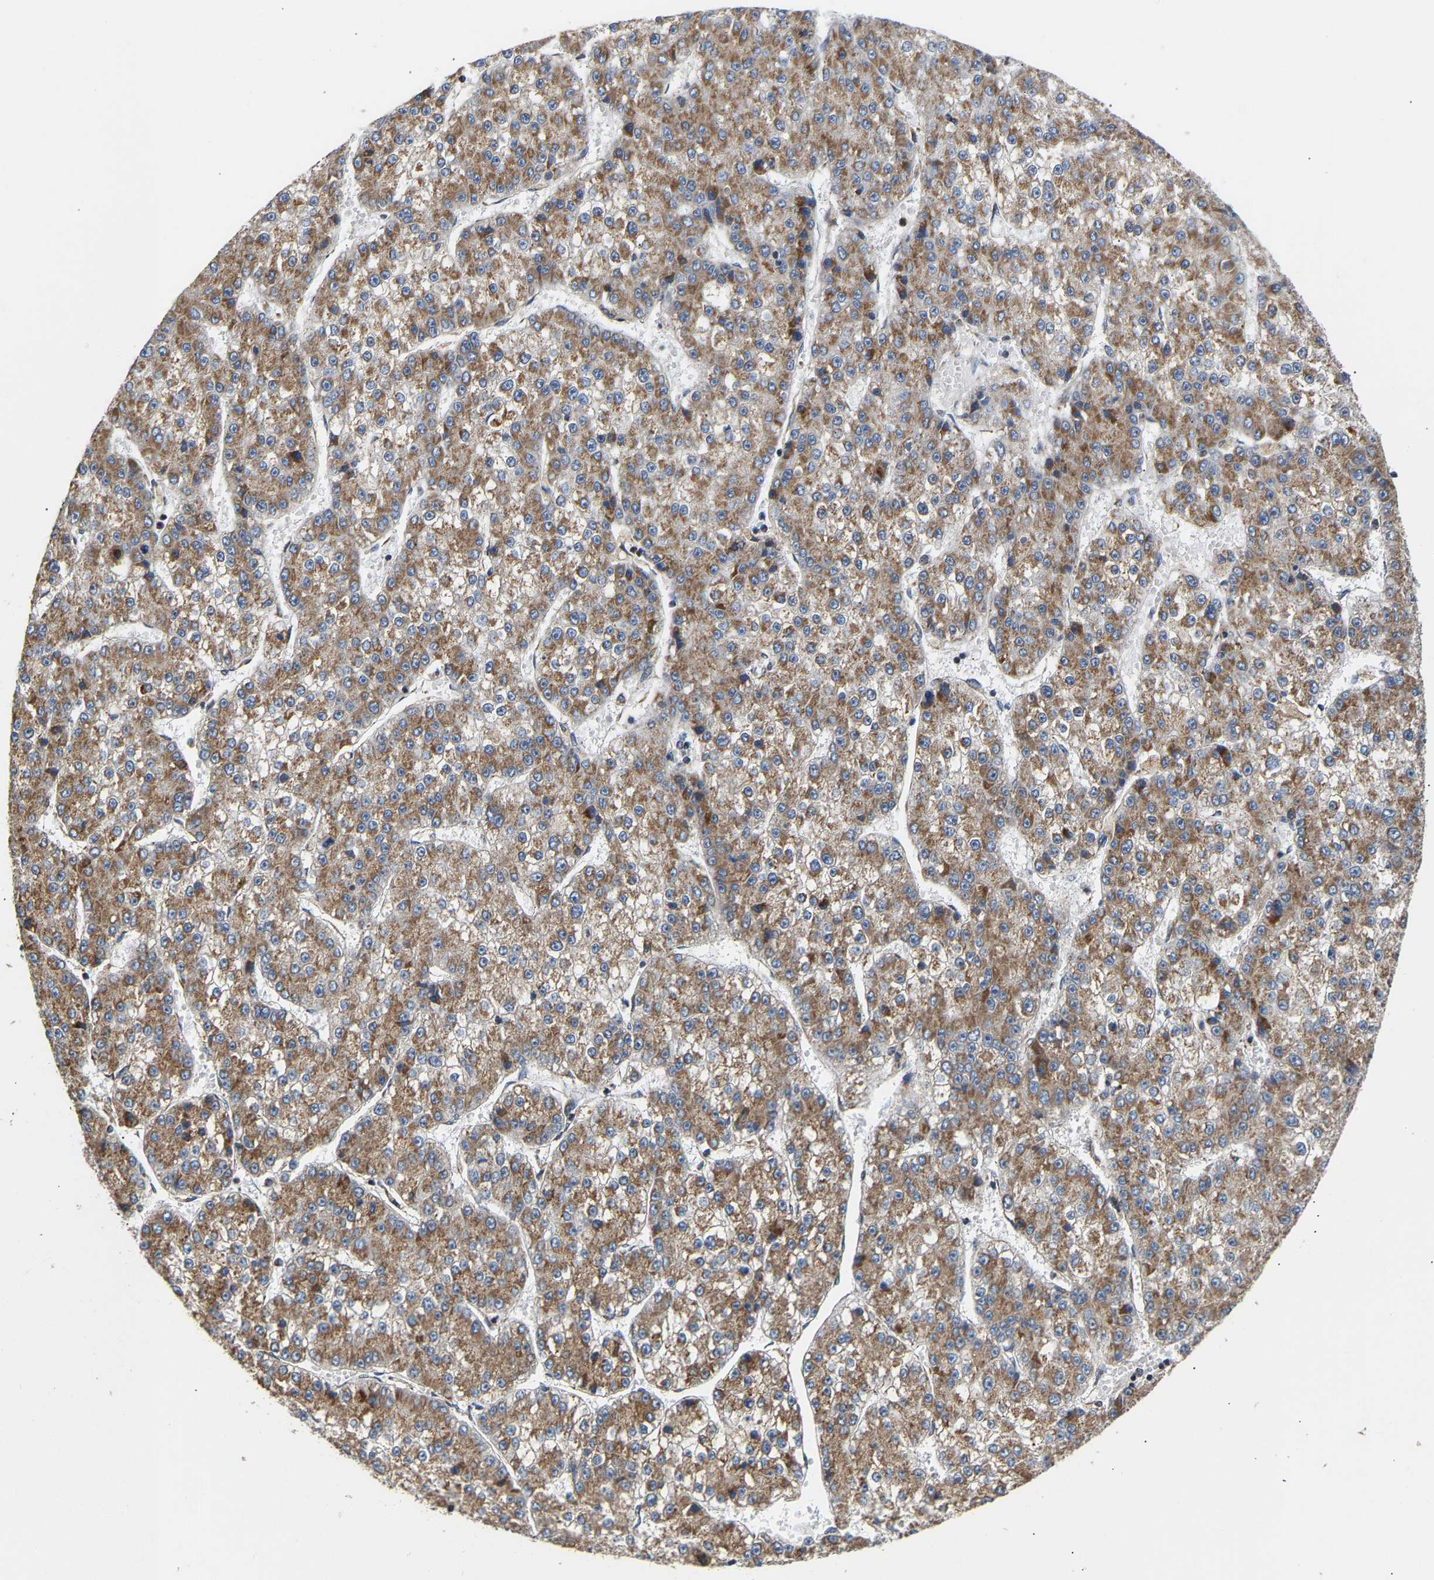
{"staining": {"intensity": "moderate", "quantity": ">75%", "location": "cytoplasmic/membranous"}, "tissue": "liver cancer", "cell_type": "Tumor cells", "image_type": "cancer", "snomed": [{"axis": "morphology", "description": "Carcinoma, Hepatocellular, NOS"}, {"axis": "topography", "description": "Liver"}], "caption": "Approximately >75% of tumor cells in liver cancer show moderate cytoplasmic/membranous protein positivity as visualized by brown immunohistochemical staining.", "gene": "TMEM168", "patient": {"sex": "female", "age": 73}}